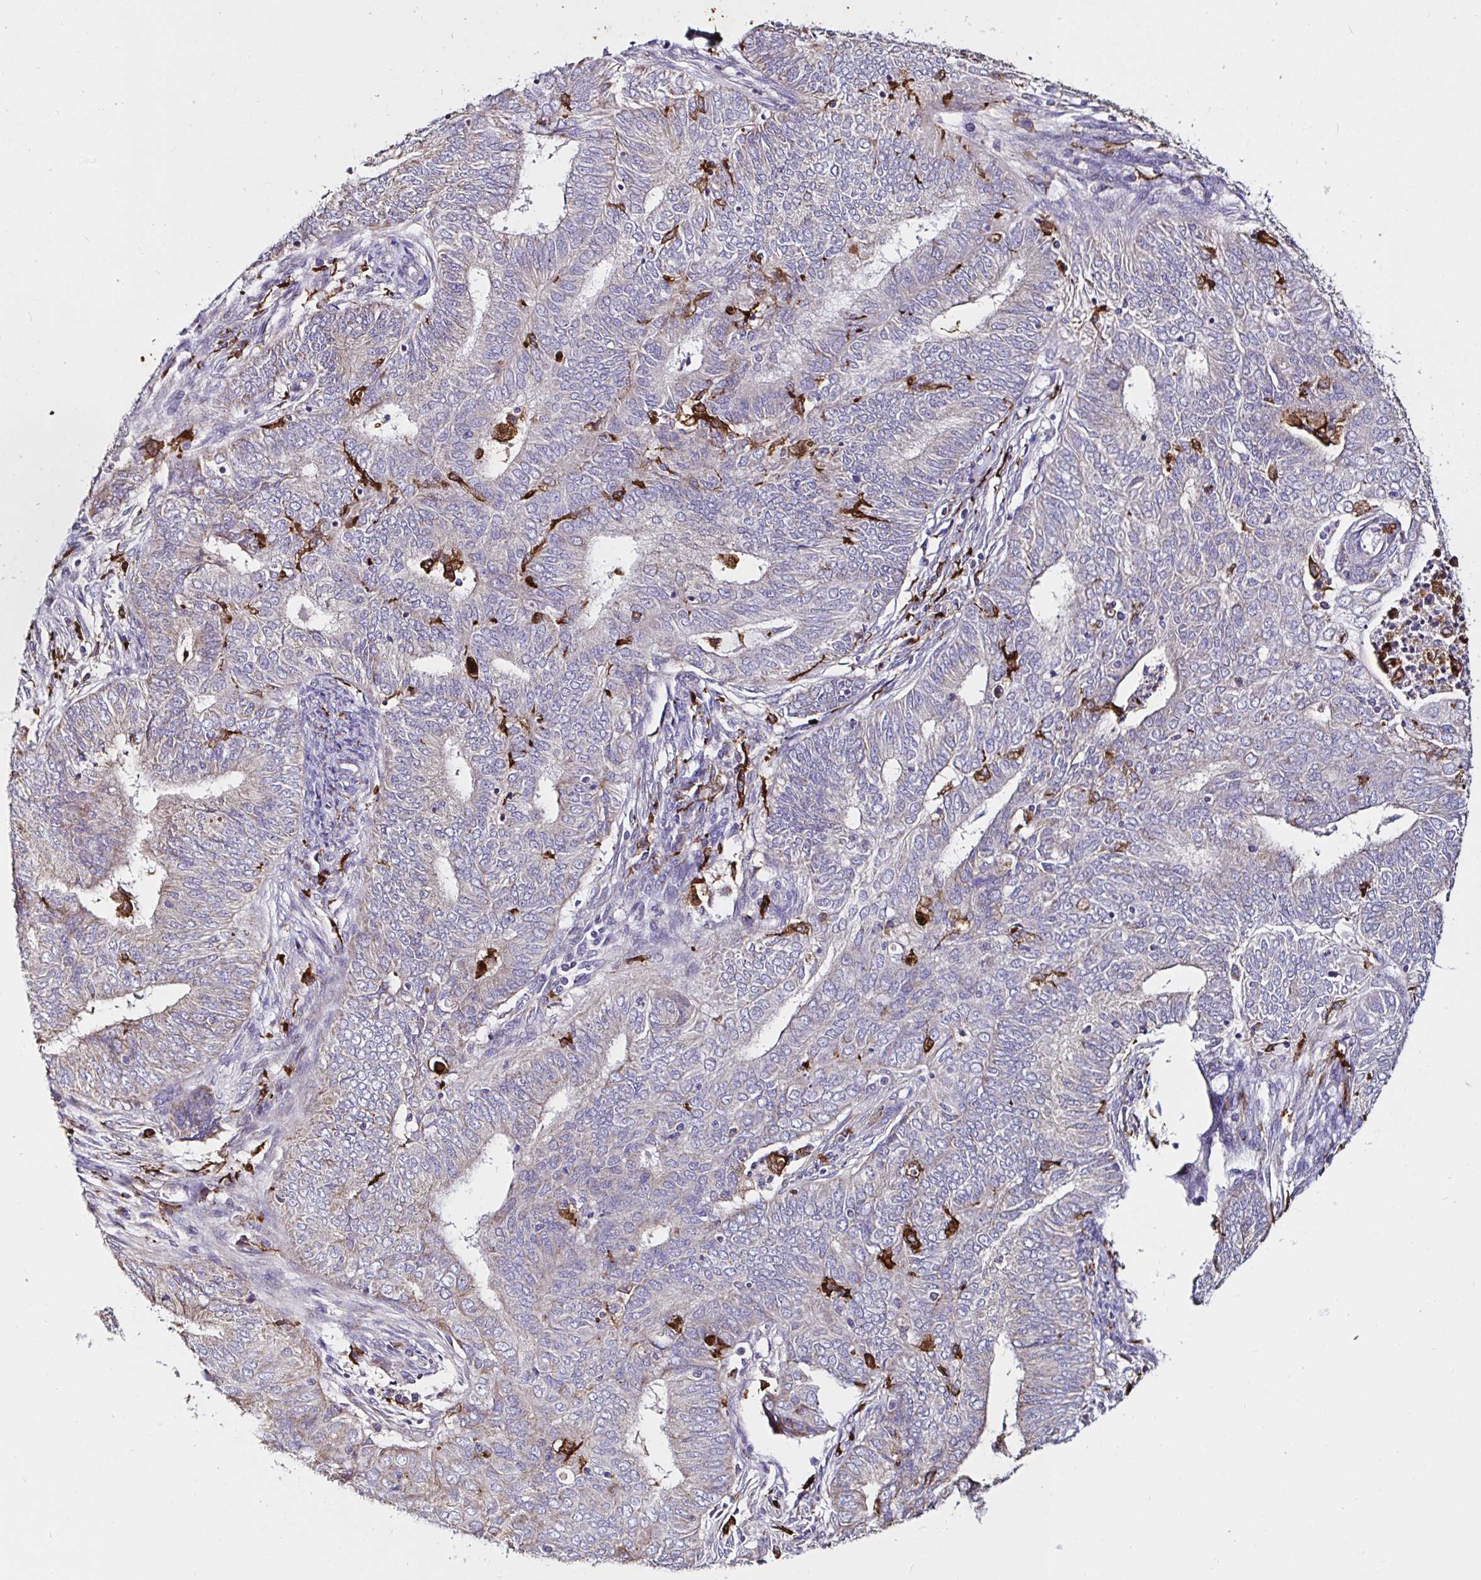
{"staining": {"intensity": "weak", "quantity": "25%-75%", "location": "cytoplasmic/membranous"}, "tissue": "endometrial cancer", "cell_type": "Tumor cells", "image_type": "cancer", "snomed": [{"axis": "morphology", "description": "Adenocarcinoma, NOS"}, {"axis": "topography", "description": "Endometrium"}], "caption": "A histopathology image of human endometrial cancer (adenocarcinoma) stained for a protein reveals weak cytoplasmic/membranous brown staining in tumor cells.", "gene": "MSR1", "patient": {"sex": "female", "age": 62}}